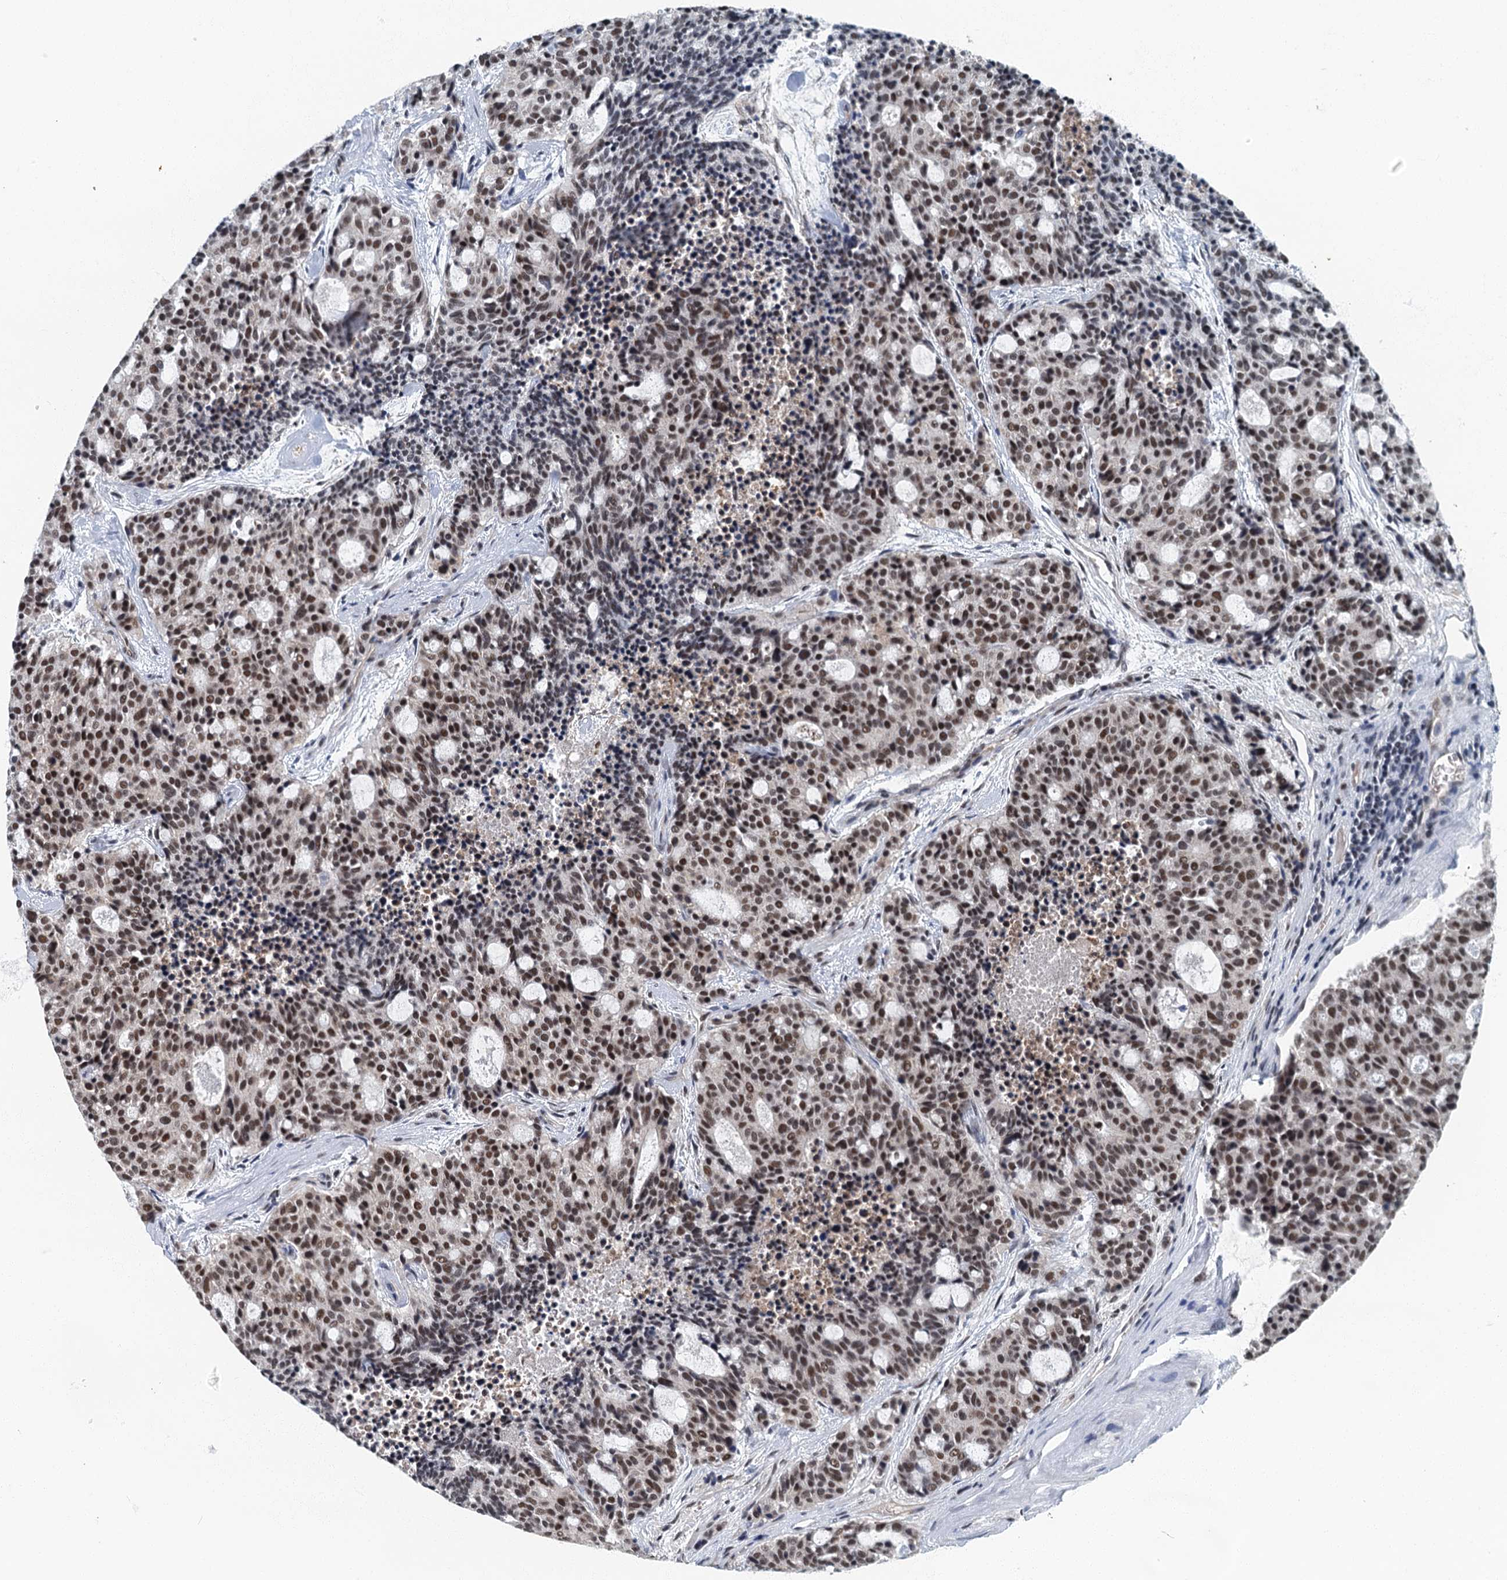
{"staining": {"intensity": "moderate", "quantity": ">75%", "location": "nuclear"}, "tissue": "carcinoid", "cell_type": "Tumor cells", "image_type": "cancer", "snomed": [{"axis": "morphology", "description": "Carcinoid, malignant, NOS"}, {"axis": "topography", "description": "Pancreas"}], "caption": "IHC (DAB) staining of malignant carcinoid shows moderate nuclear protein staining in approximately >75% of tumor cells.", "gene": "GADL1", "patient": {"sex": "female", "age": 54}}